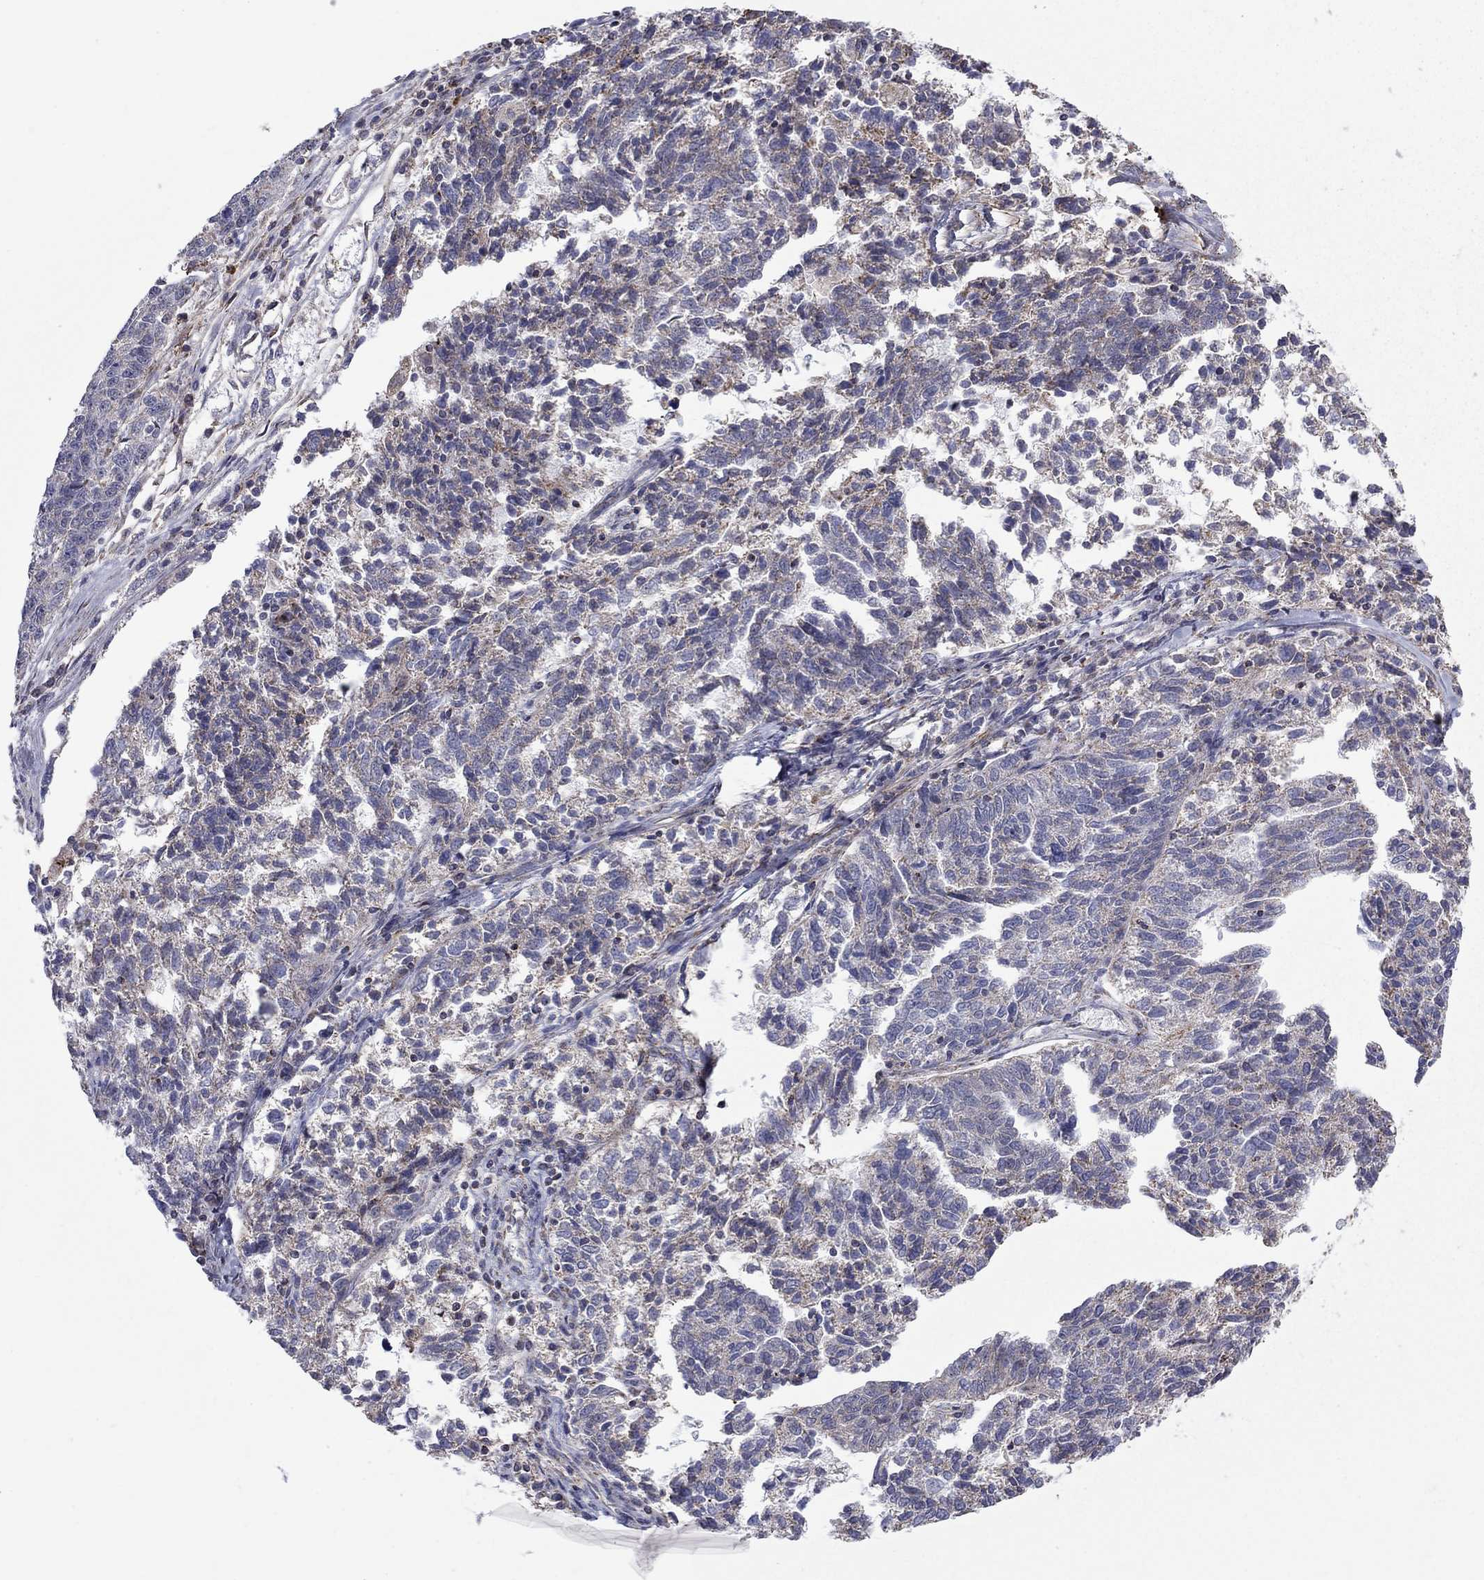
{"staining": {"intensity": "negative", "quantity": "none", "location": "none"}, "tissue": "ovarian cancer", "cell_type": "Tumor cells", "image_type": "cancer", "snomed": [{"axis": "morphology", "description": "Cystadenocarcinoma, serous, NOS"}, {"axis": "topography", "description": "Ovary"}], "caption": "Immunohistochemical staining of human ovarian serous cystadenocarcinoma exhibits no significant expression in tumor cells. (DAB IHC visualized using brightfield microscopy, high magnification).", "gene": "DOP1B", "patient": {"sex": "female", "age": 71}}